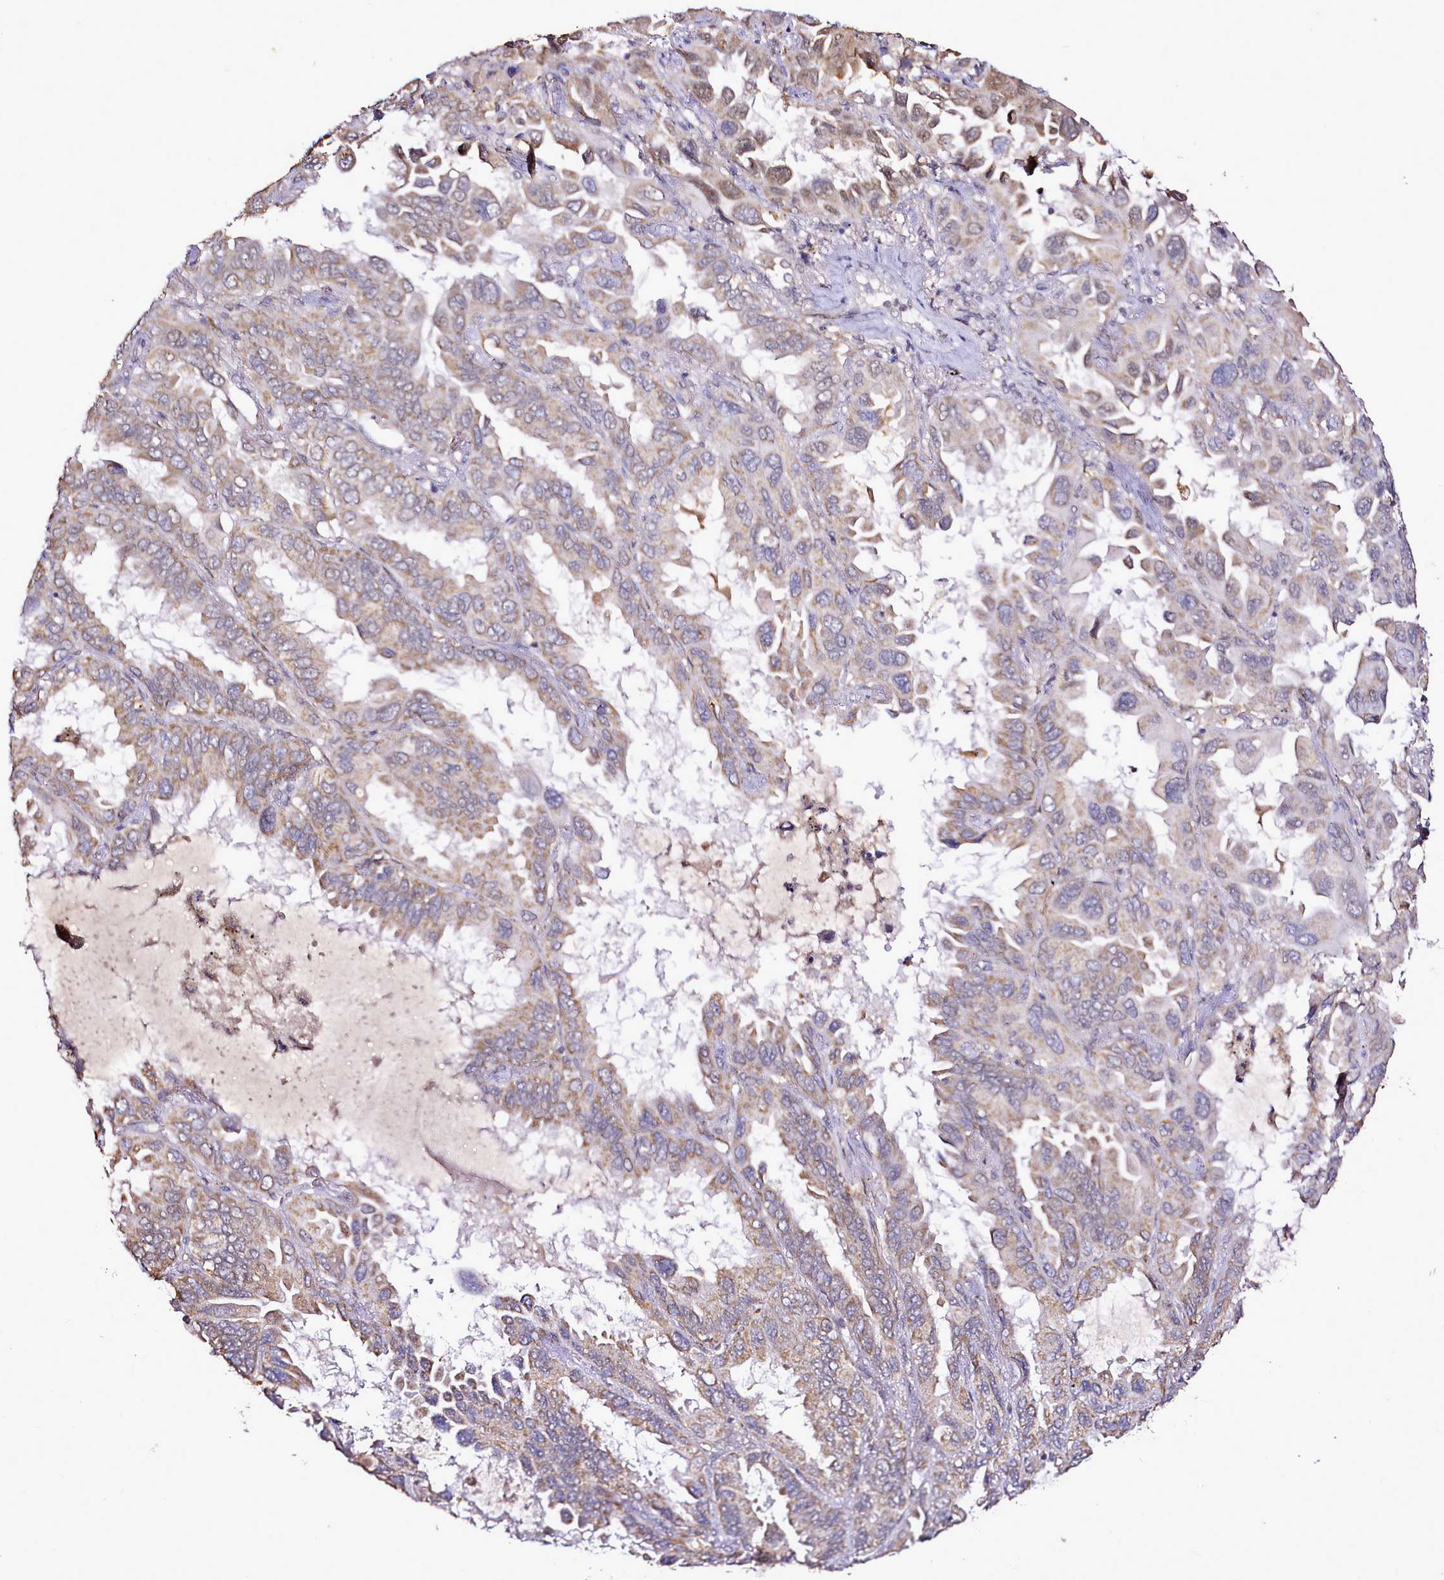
{"staining": {"intensity": "weak", "quantity": ">75%", "location": "cytoplasmic/membranous,nuclear"}, "tissue": "lung cancer", "cell_type": "Tumor cells", "image_type": "cancer", "snomed": [{"axis": "morphology", "description": "Adenocarcinoma, NOS"}, {"axis": "topography", "description": "Lung"}], "caption": "Immunohistochemical staining of human lung cancer (adenocarcinoma) displays weak cytoplasmic/membranous and nuclear protein positivity in approximately >75% of tumor cells. (DAB (3,3'-diaminobenzidine) IHC with brightfield microscopy, high magnification).", "gene": "EDIL3", "patient": {"sex": "male", "age": 64}}